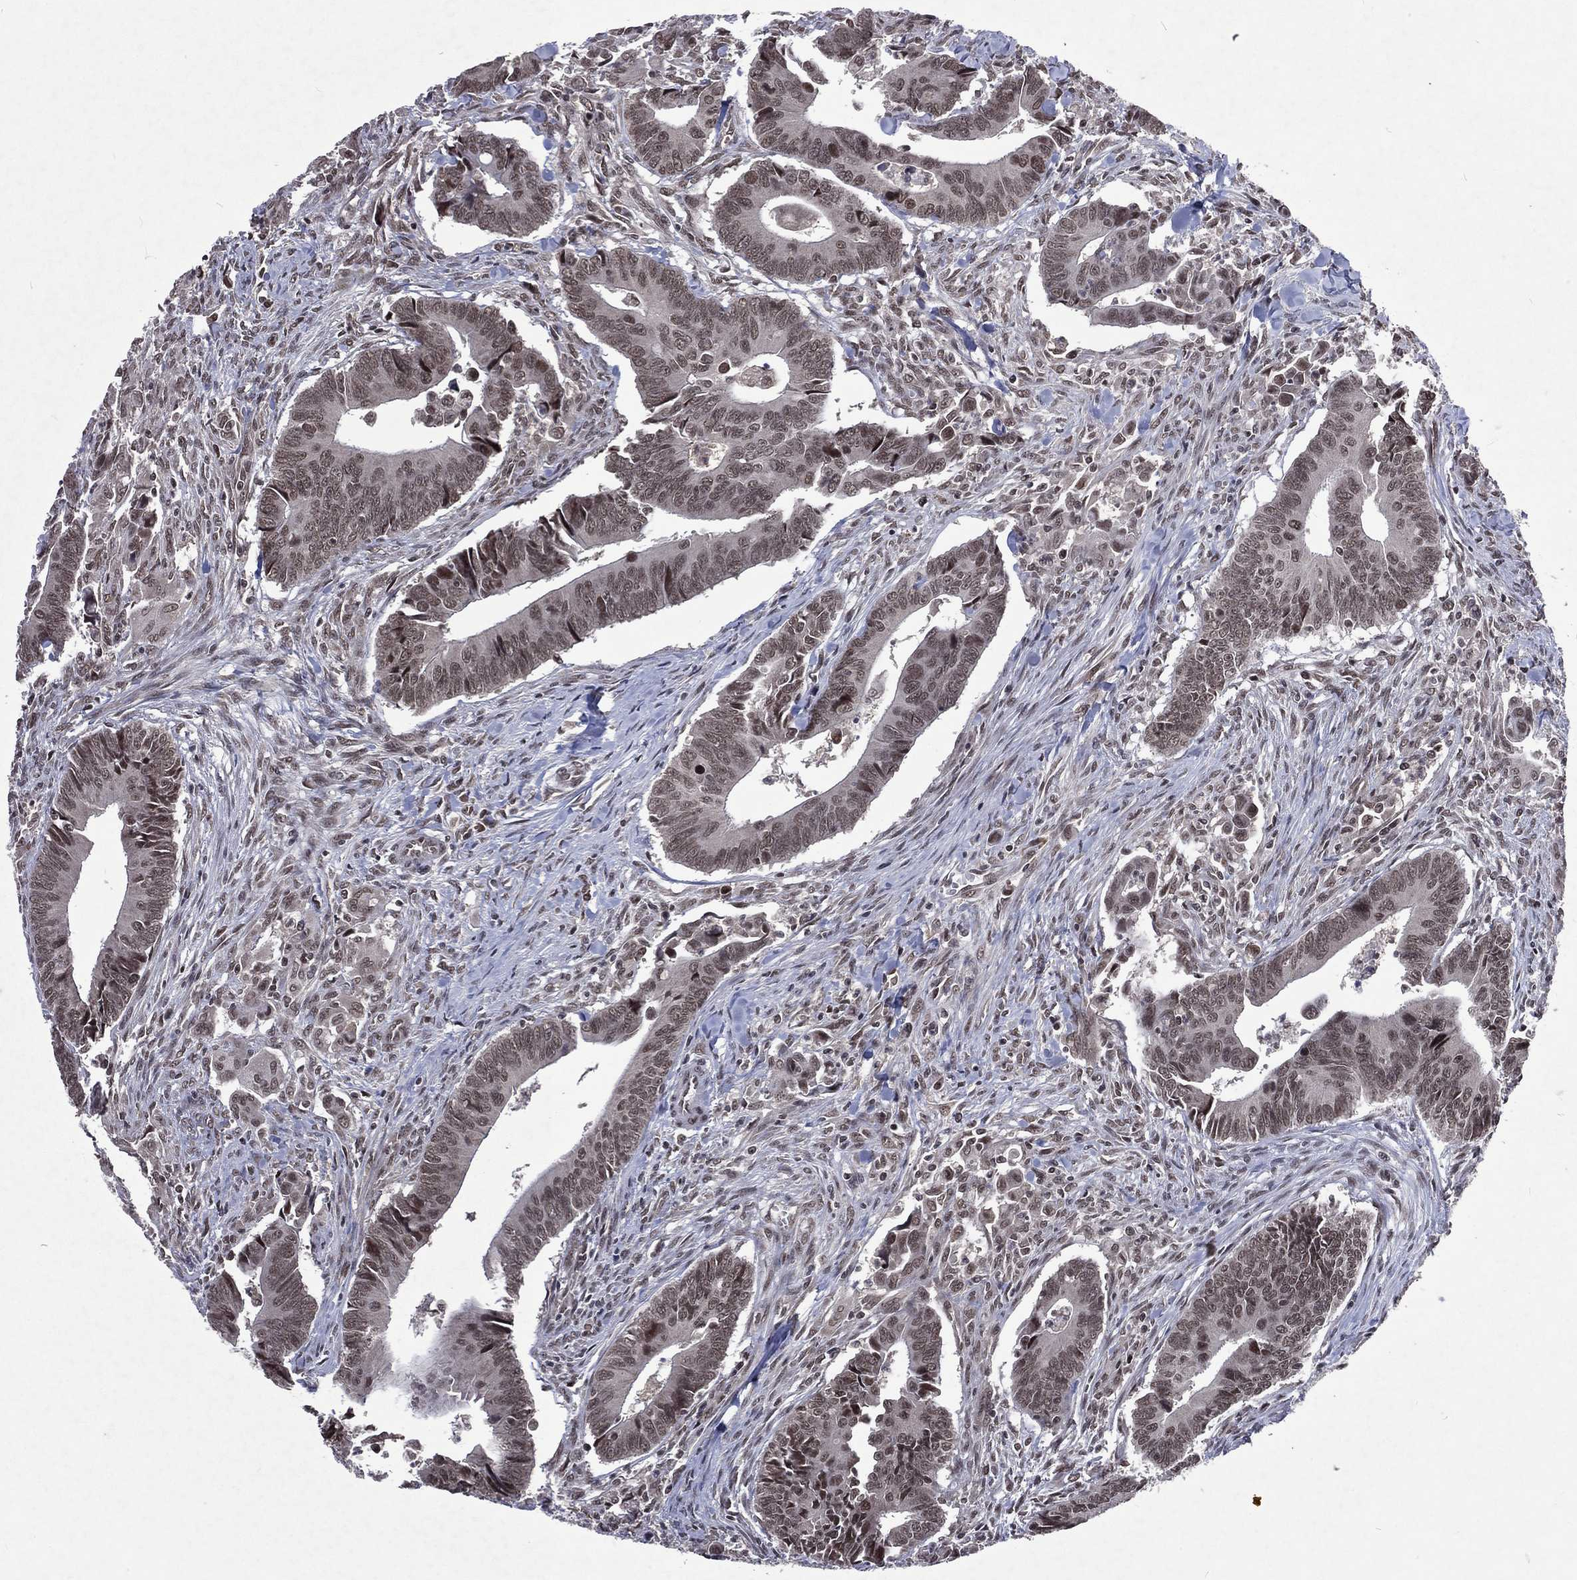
{"staining": {"intensity": "negative", "quantity": "none", "location": "none"}, "tissue": "colorectal cancer", "cell_type": "Tumor cells", "image_type": "cancer", "snomed": [{"axis": "morphology", "description": "Adenocarcinoma, NOS"}, {"axis": "topography", "description": "Rectum"}], "caption": "This is an immunohistochemistry micrograph of human colorectal cancer (adenocarcinoma). There is no expression in tumor cells.", "gene": "DMAP1", "patient": {"sex": "male", "age": 67}}